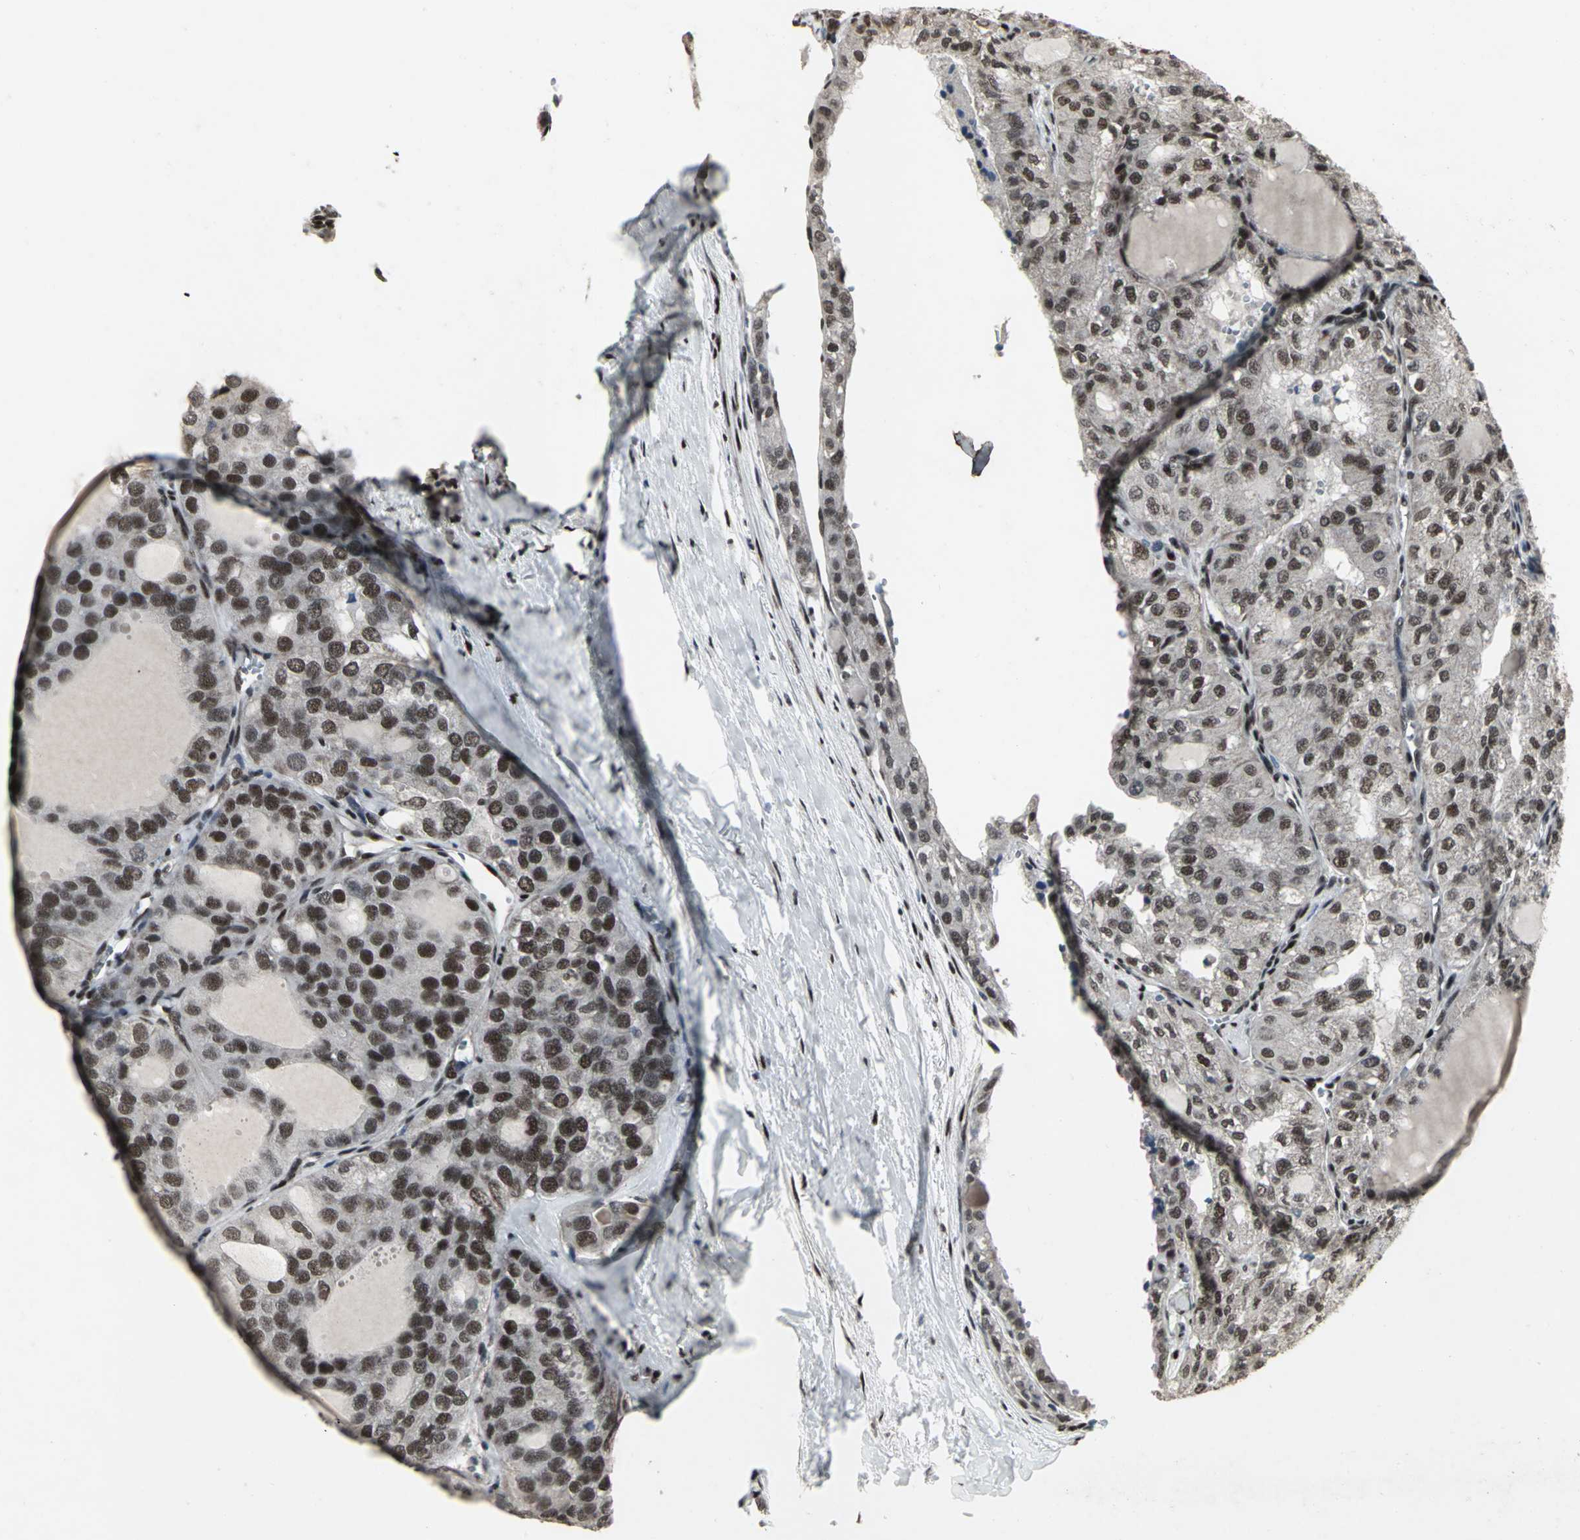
{"staining": {"intensity": "moderate", "quantity": ">75%", "location": "nuclear"}, "tissue": "thyroid cancer", "cell_type": "Tumor cells", "image_type": "cancer", "snomed": [{"axis": "morphology", "description": "Follicular adenoma carcinoma, NOS"}, {"axis": "topography", "description": "Thyroid gland"}], "caption": "Tumor cells display medium levels of moderate nuclear expression in approximately >75% of cells in thyroid cancer.", "gene": "SRF", "patient": {"sex": "male", "age": 75}}